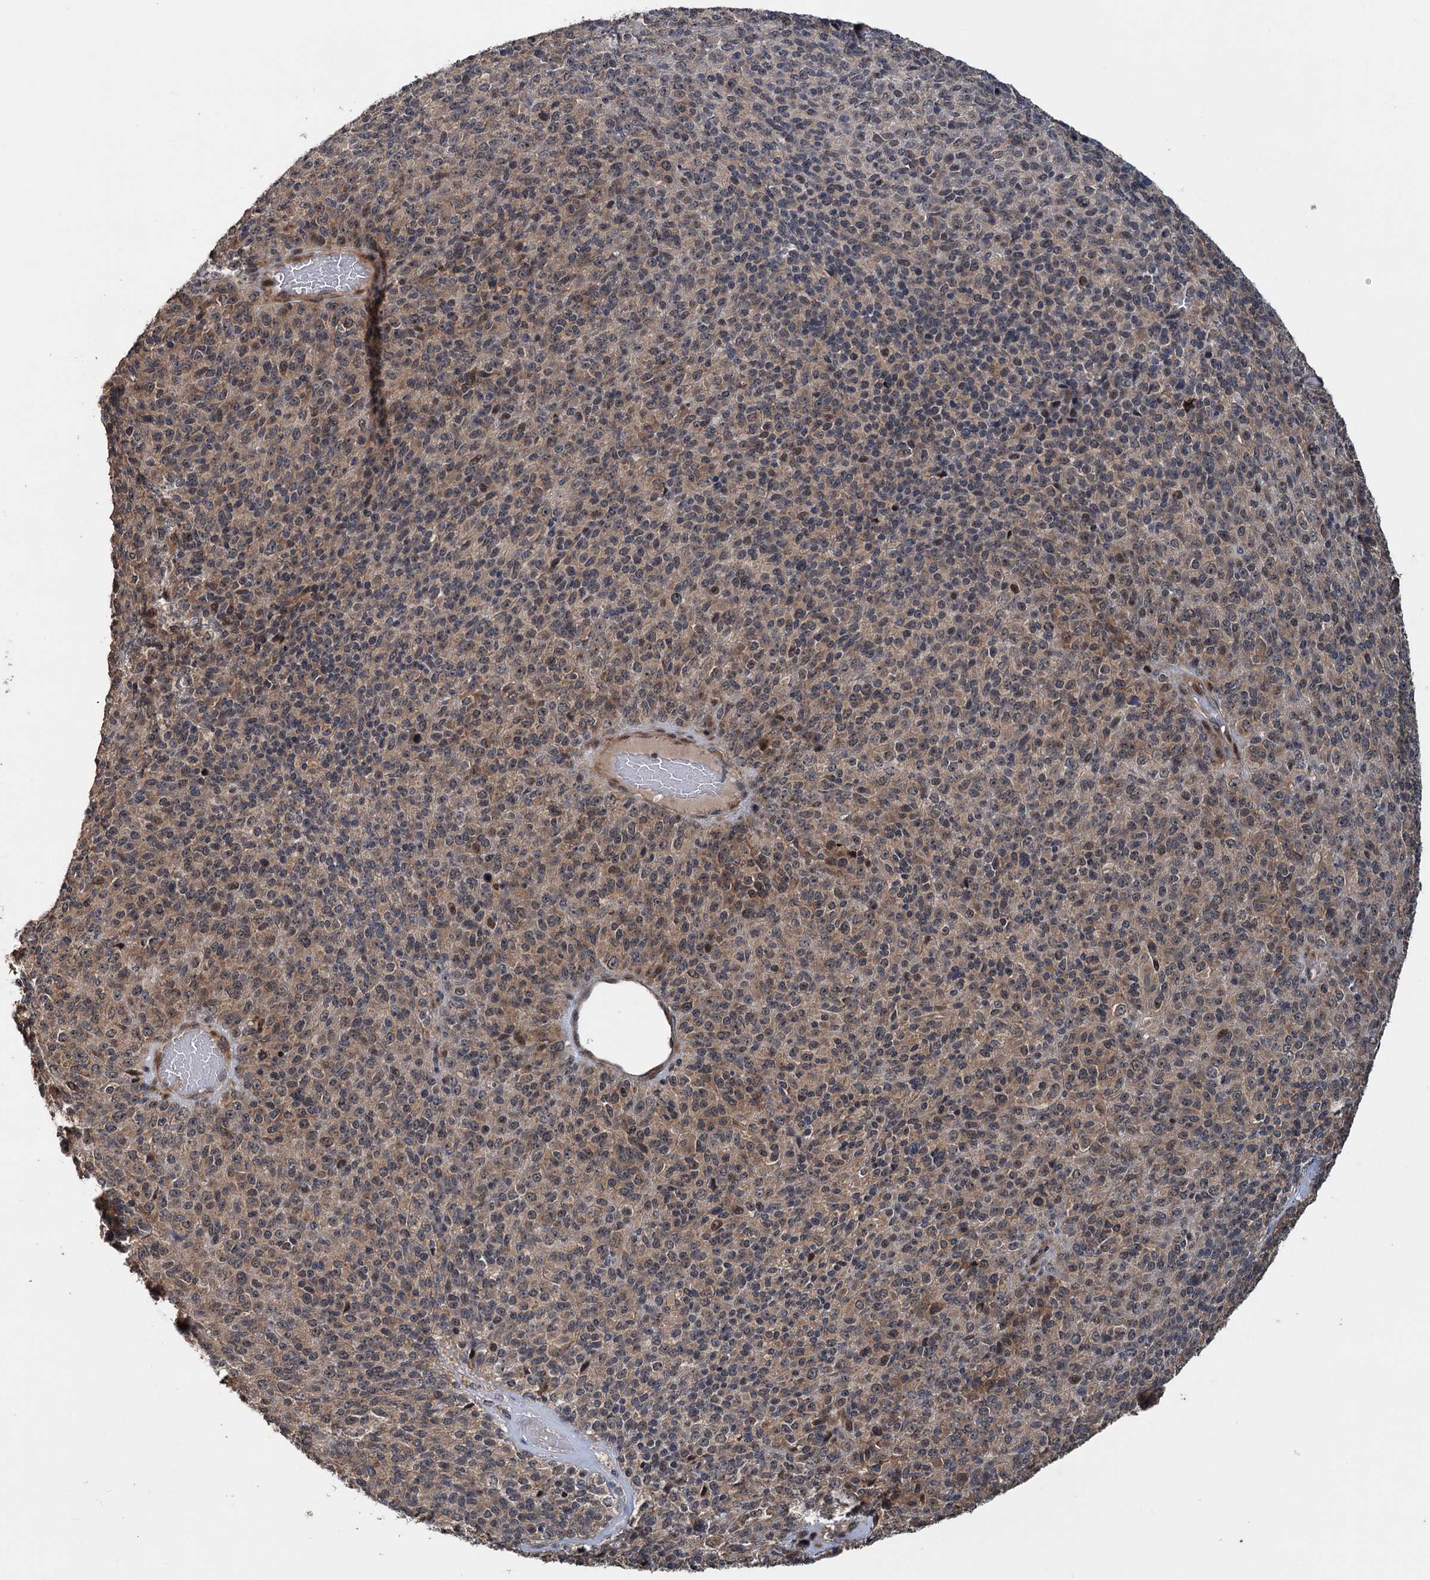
{"staining": {"intensity": "moderate", "quantity": "25%-75%", "location": "cytoplasmic/membranous,nuclear"}, "tissue": "melanoma", "cell_type": "Tumor cells", "image_type": "cancer", "snomed": [{"axis": "morphology", "description": "Malignant melanoma, Metastatic site"}, {"axis": "topography", "description": "Brain"}], "caption": "Immunohistochemical staining of human melanoma displays medium levels of moderate cytoplasmic/membranous and nuclear expression in approximately 25%-75% of tumor cells.", "gene": "KANSL2", "patient": {"sex": "female", "age": 56}}